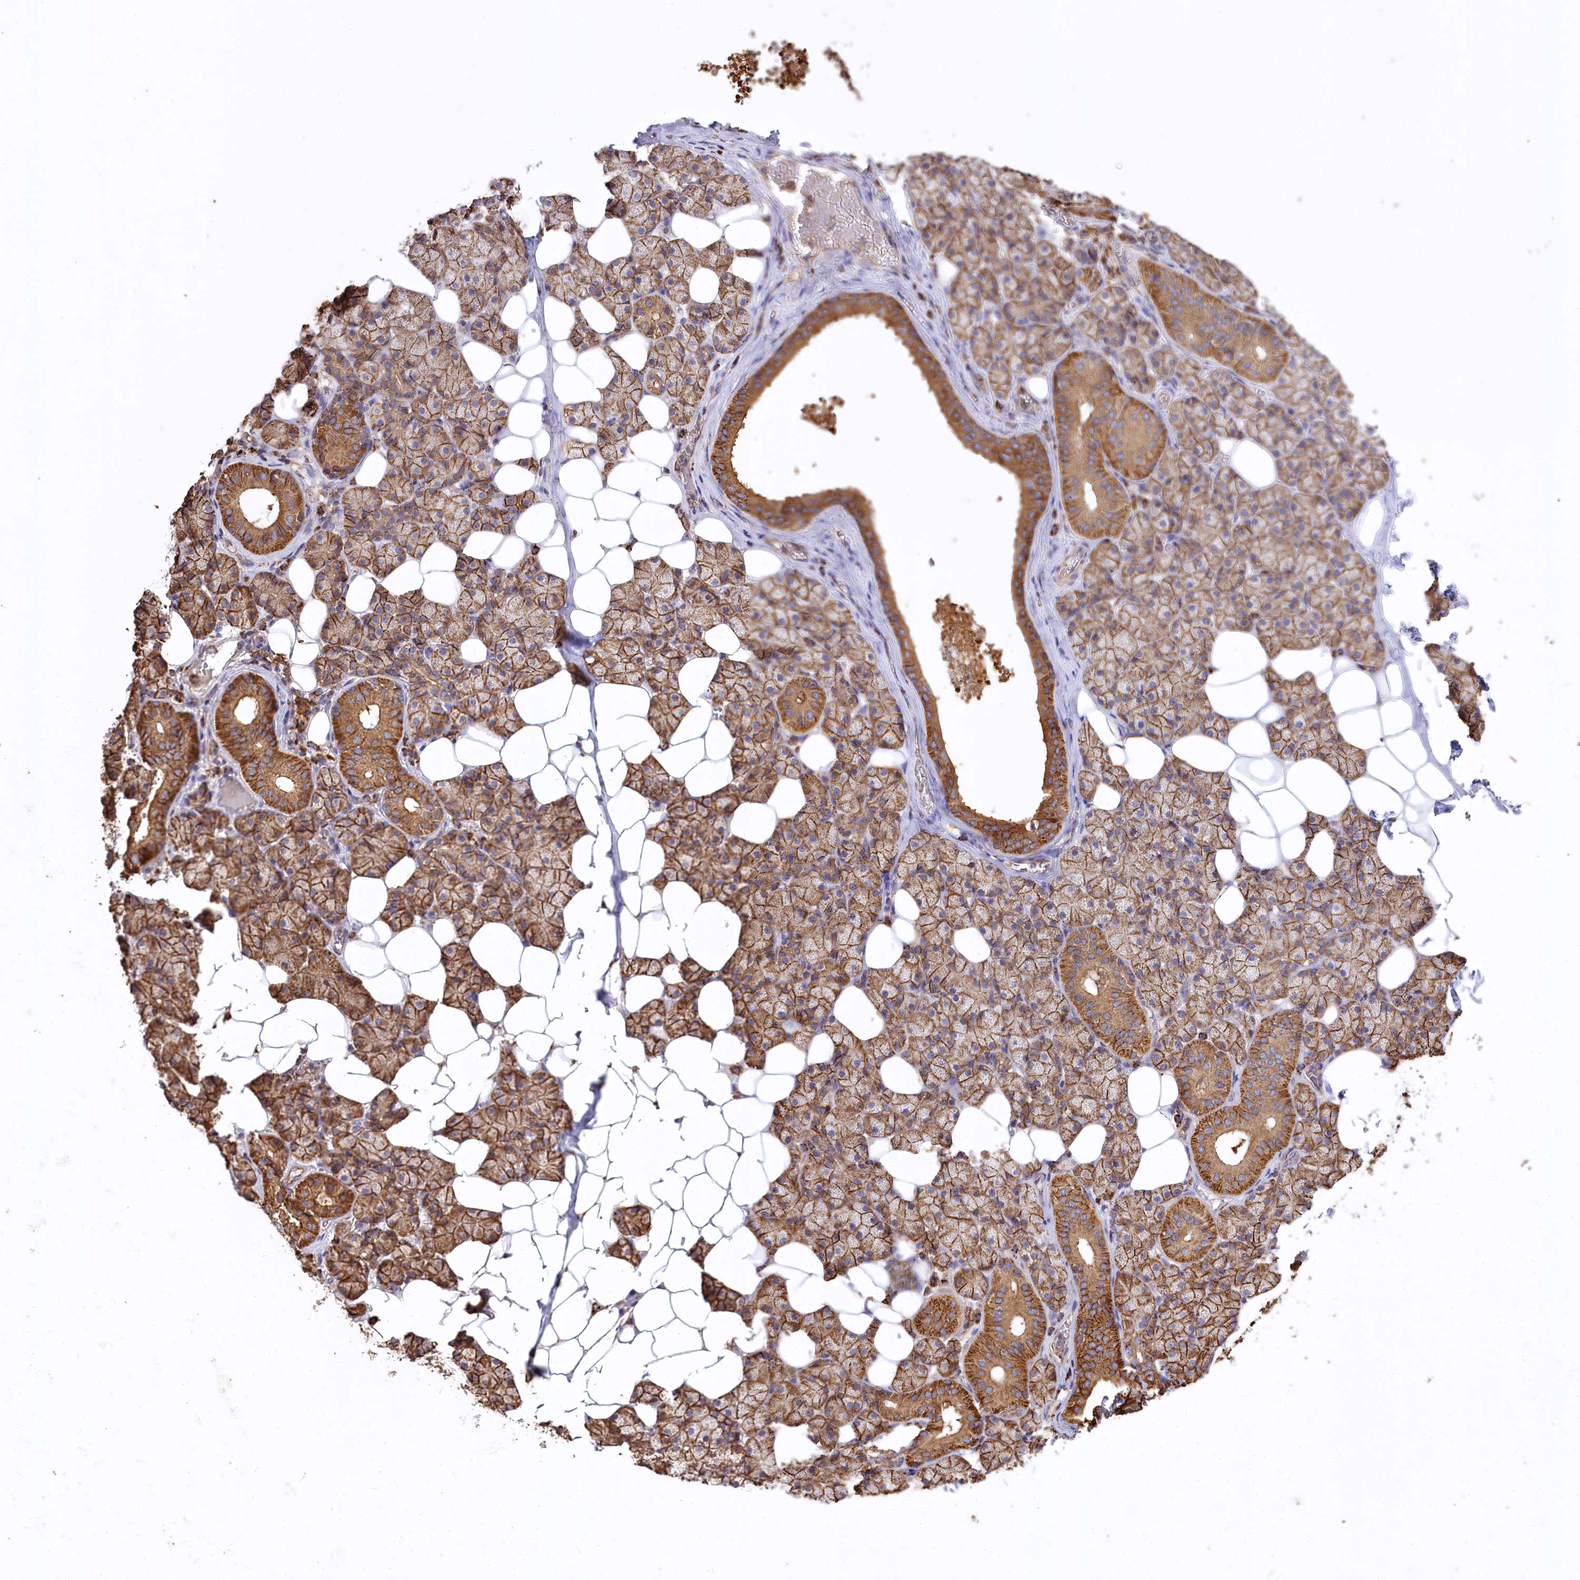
{"staining": {"intensity": "strong", "quantity": ">75%", "location": "cytoplasmic/membranous"}, "tissue": "salivary gland", "cell_type": "Glandular cells", "image_type": "normal", "snomed": [{"axis": "morphology", "description": "Normal tissue, NOS"}, {"axis": "topography", "description": "Salivary gland"}], "caption": "This histopathology image shows normal salivary gland stained with IHC to label a protein in brown. The cytoplasmic/membranous of glandular cells show strong positivity for the protein. Nuclei are counter-stained blue.", "gene": "CARD19", "patient": {"sex": "female", "age": 33}}